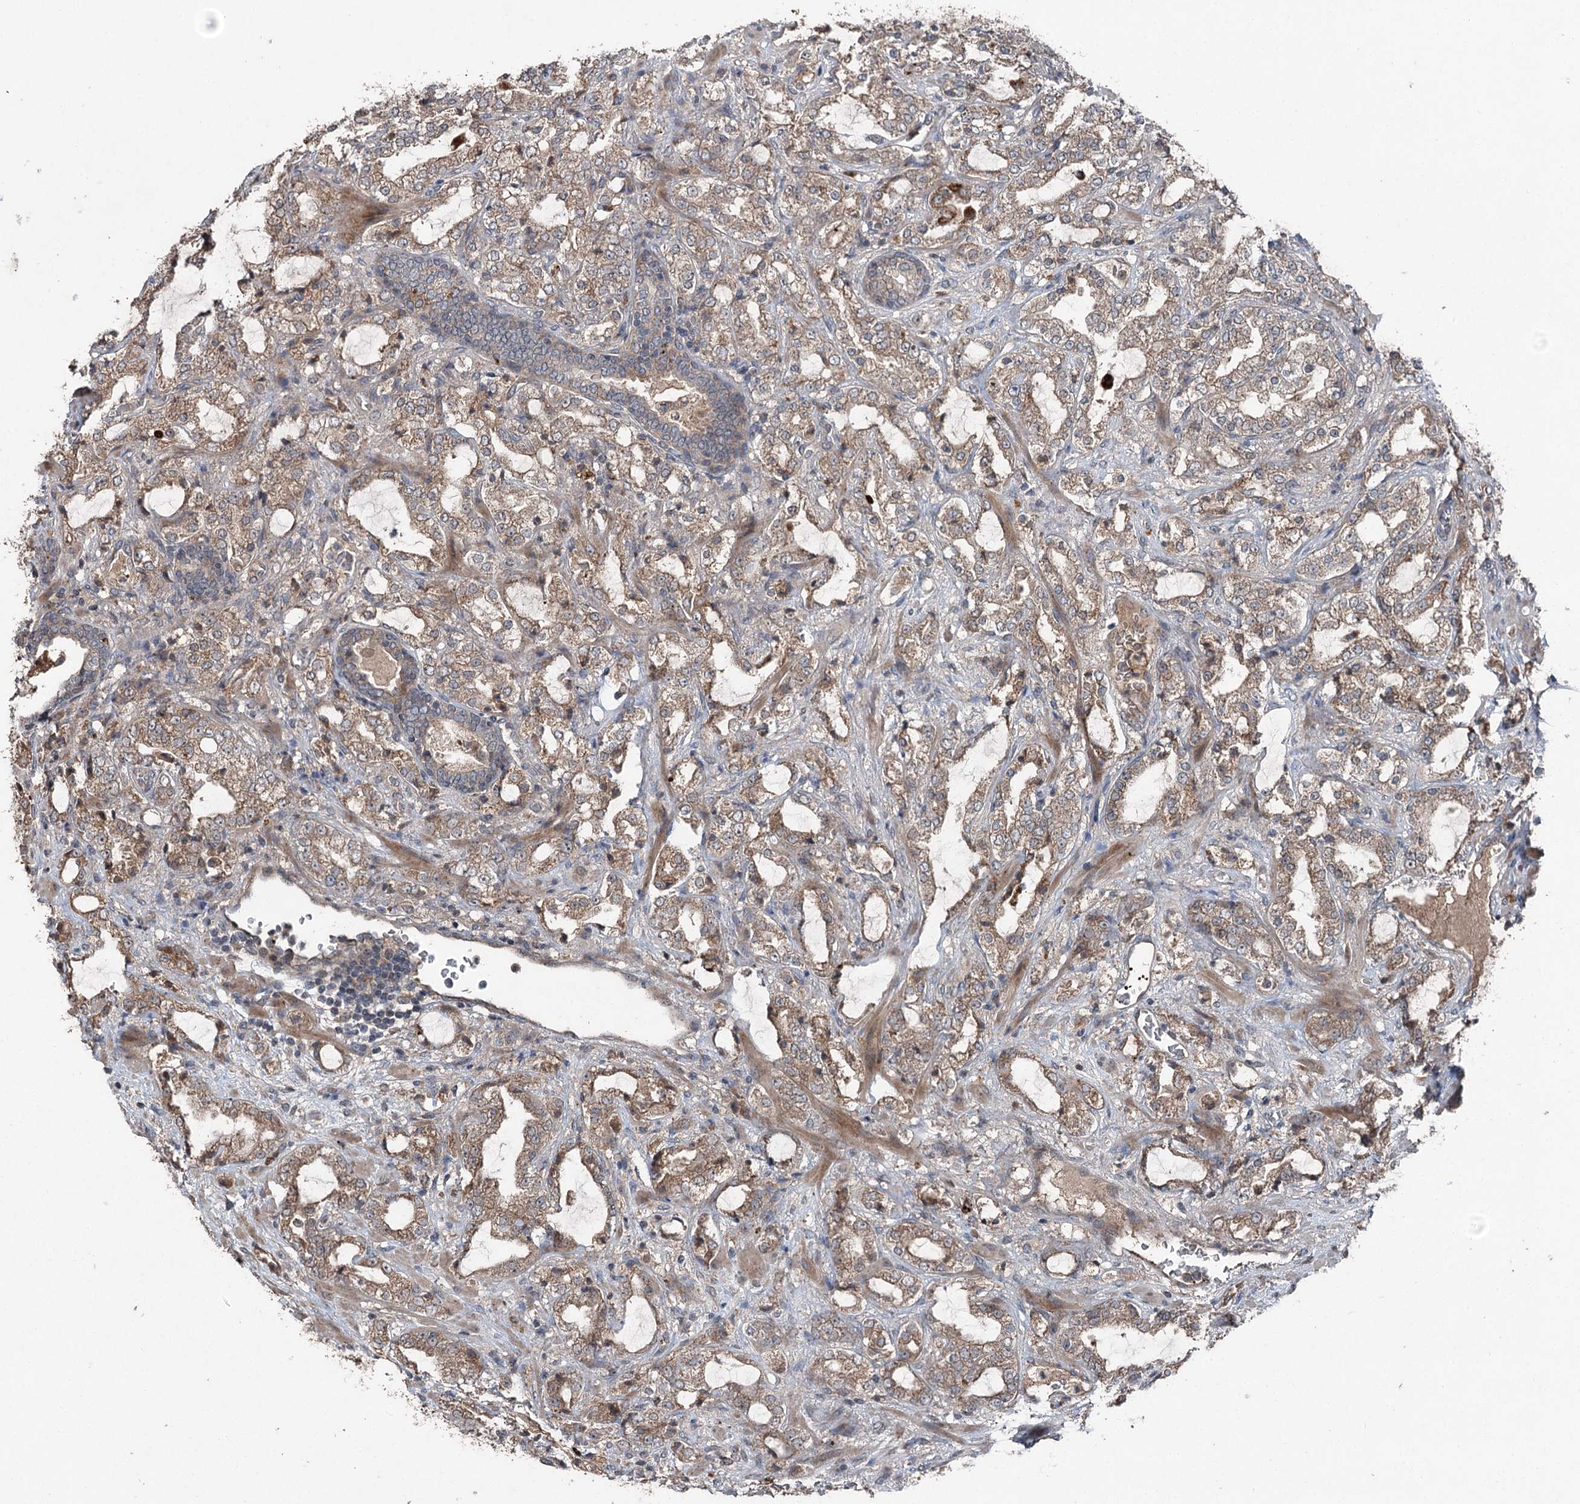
{"staining": {"intensity": "moderate", "quantity": ">75%", "location": "cytoplasmic/membranous"}, "tissue": "prostate cancer", "cell_type": "Tumor cells", "image_type": "cancer", "snomed": [{"axis": "morphology", "description": "Adenocarcinoma, High grade"}, {"axis": "topography", "description": "Prostate"}], "caption": "Immunohistochemical staining of prostate cancer shows moderate cytoplasmic/membranous protein staining in approximately >75% of tumor cells.", "gene": "MAPK8IP2", "patient": {"sex": "male", "age": 64}}